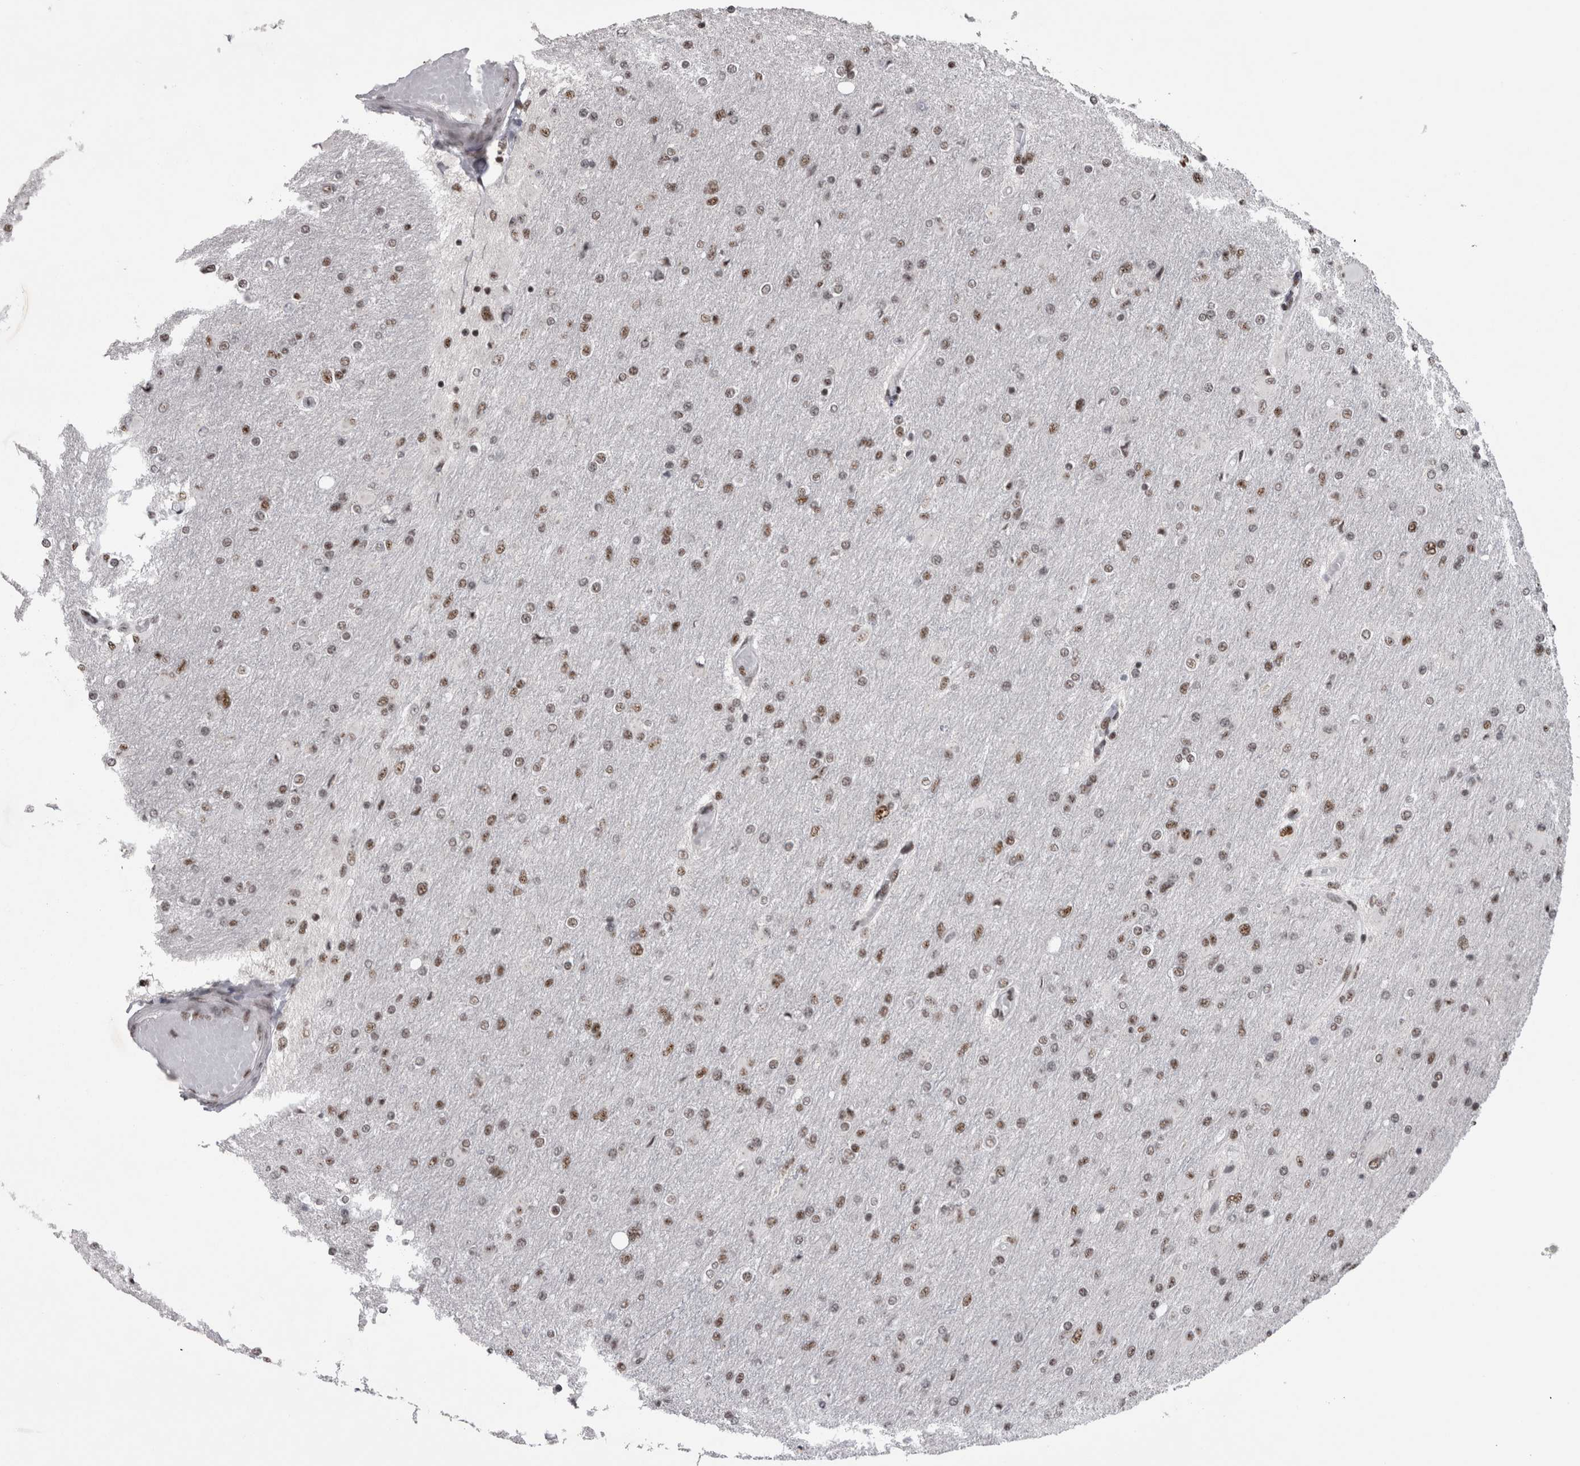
{"staining": {"intensity": "moderate", "quantity": ">75%", "location": "nuclear"}, "tissue": "glioma", "cell_type": "Tumor cells", "image_type": "cancer", "snomed": [{"axis": "morphology", "description": "Glioma, malignant, High grade"}, {"axis": "topography", "description": "Cerebral cortex"}], "caption": "Glioma stained for a protein (brown) reveals moderate nuclear positive expression in about >75% of tumor cells.", "gene": "CDK11A", "patient": {"sex": "female", "age": 36}}